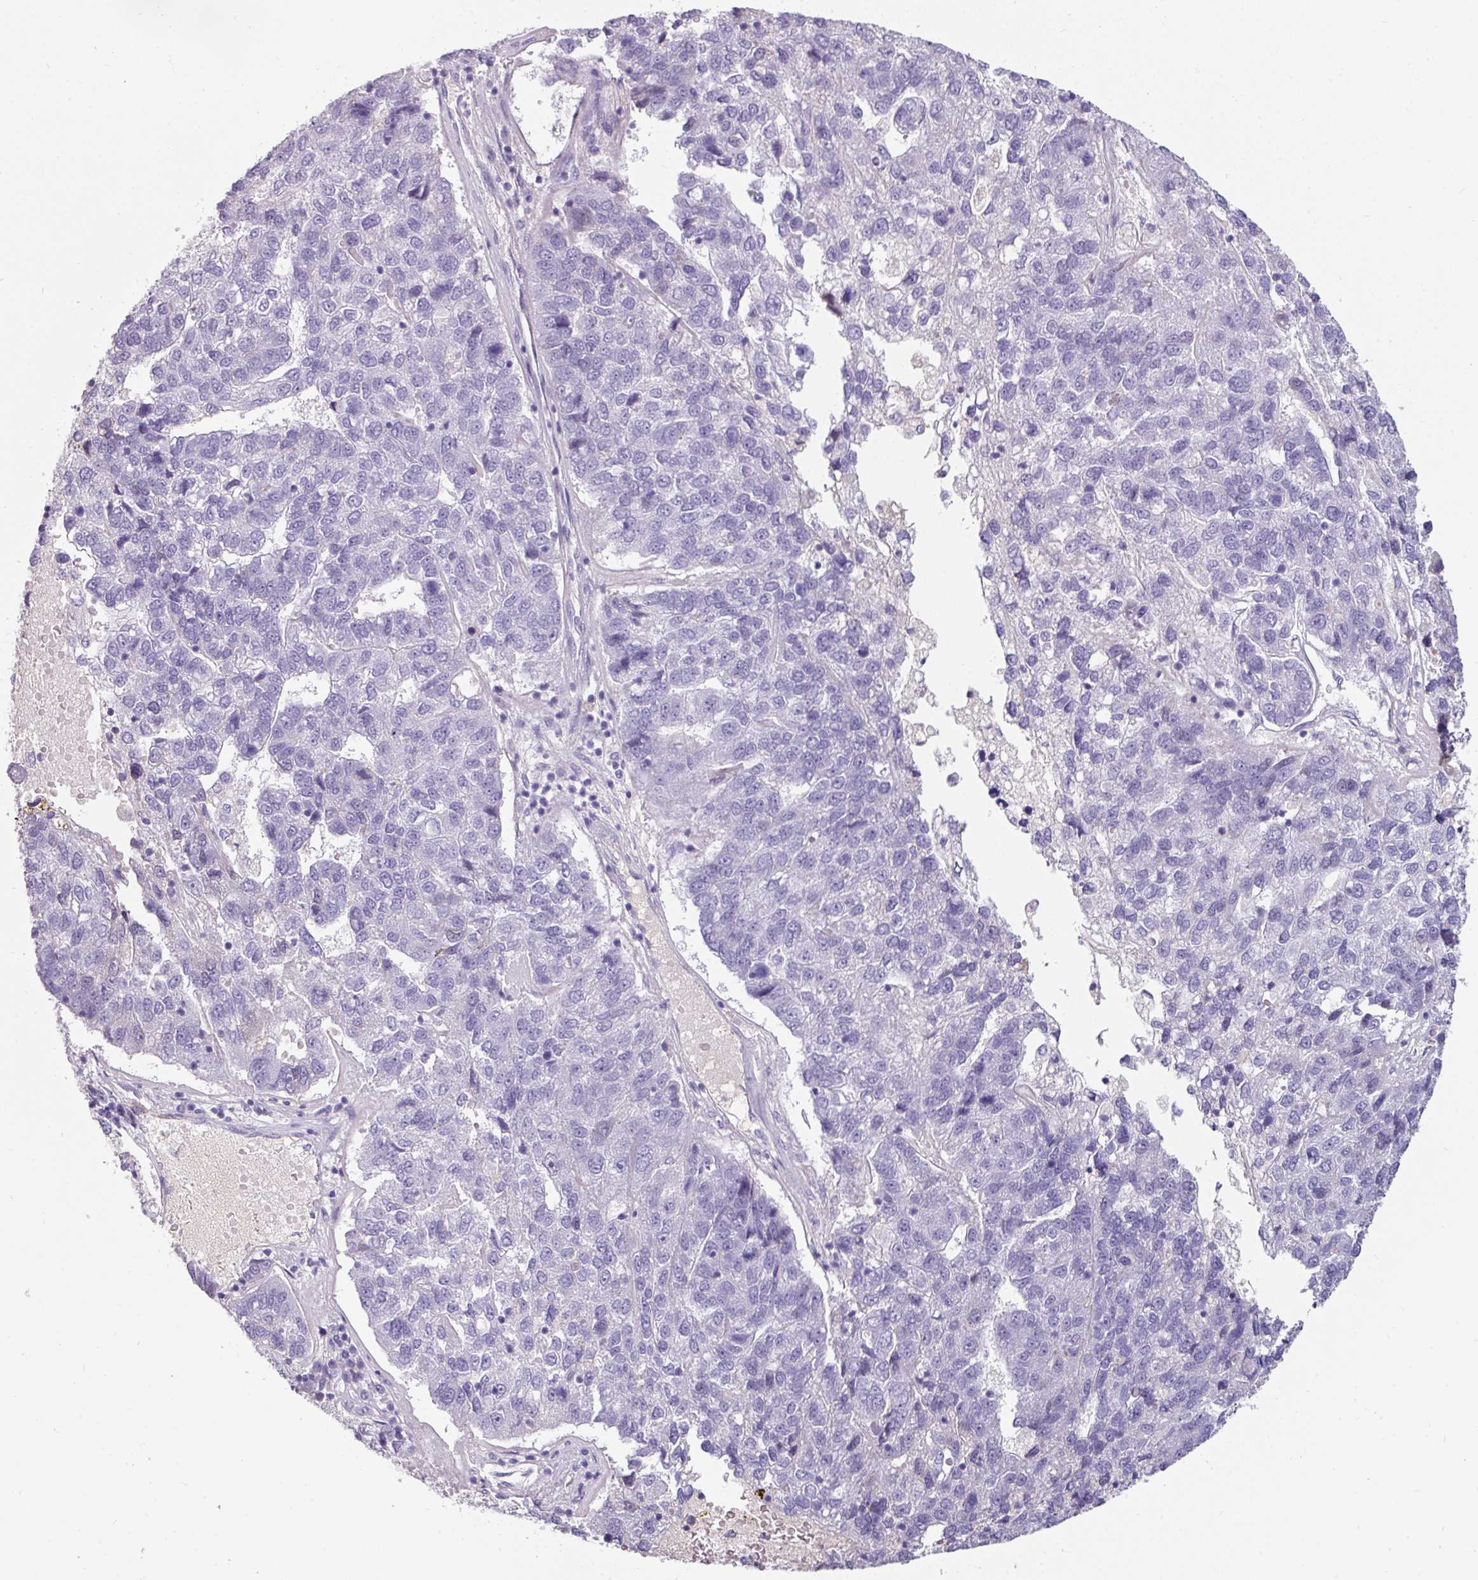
{"staining": {"intensity": "negative", "quantity": "none", "location": "none"}, "tissue": "pancreatic cancer", "cell_type": "Tumor cells", "image_type": "cancer", "snomed": [{"axis": "morphology", "description": "Adenocarcinoma, NOS"}, {"axis": "topography", "description": "Pancreas"}], "caption": "This is an immunohistochemistry (IHC) histopathology image of pancreatic cancer (adenocarcinoma). There is no staining in tumor cells.", "gene": "EYA3", "patient": {"sex": "female", "age": 61}}